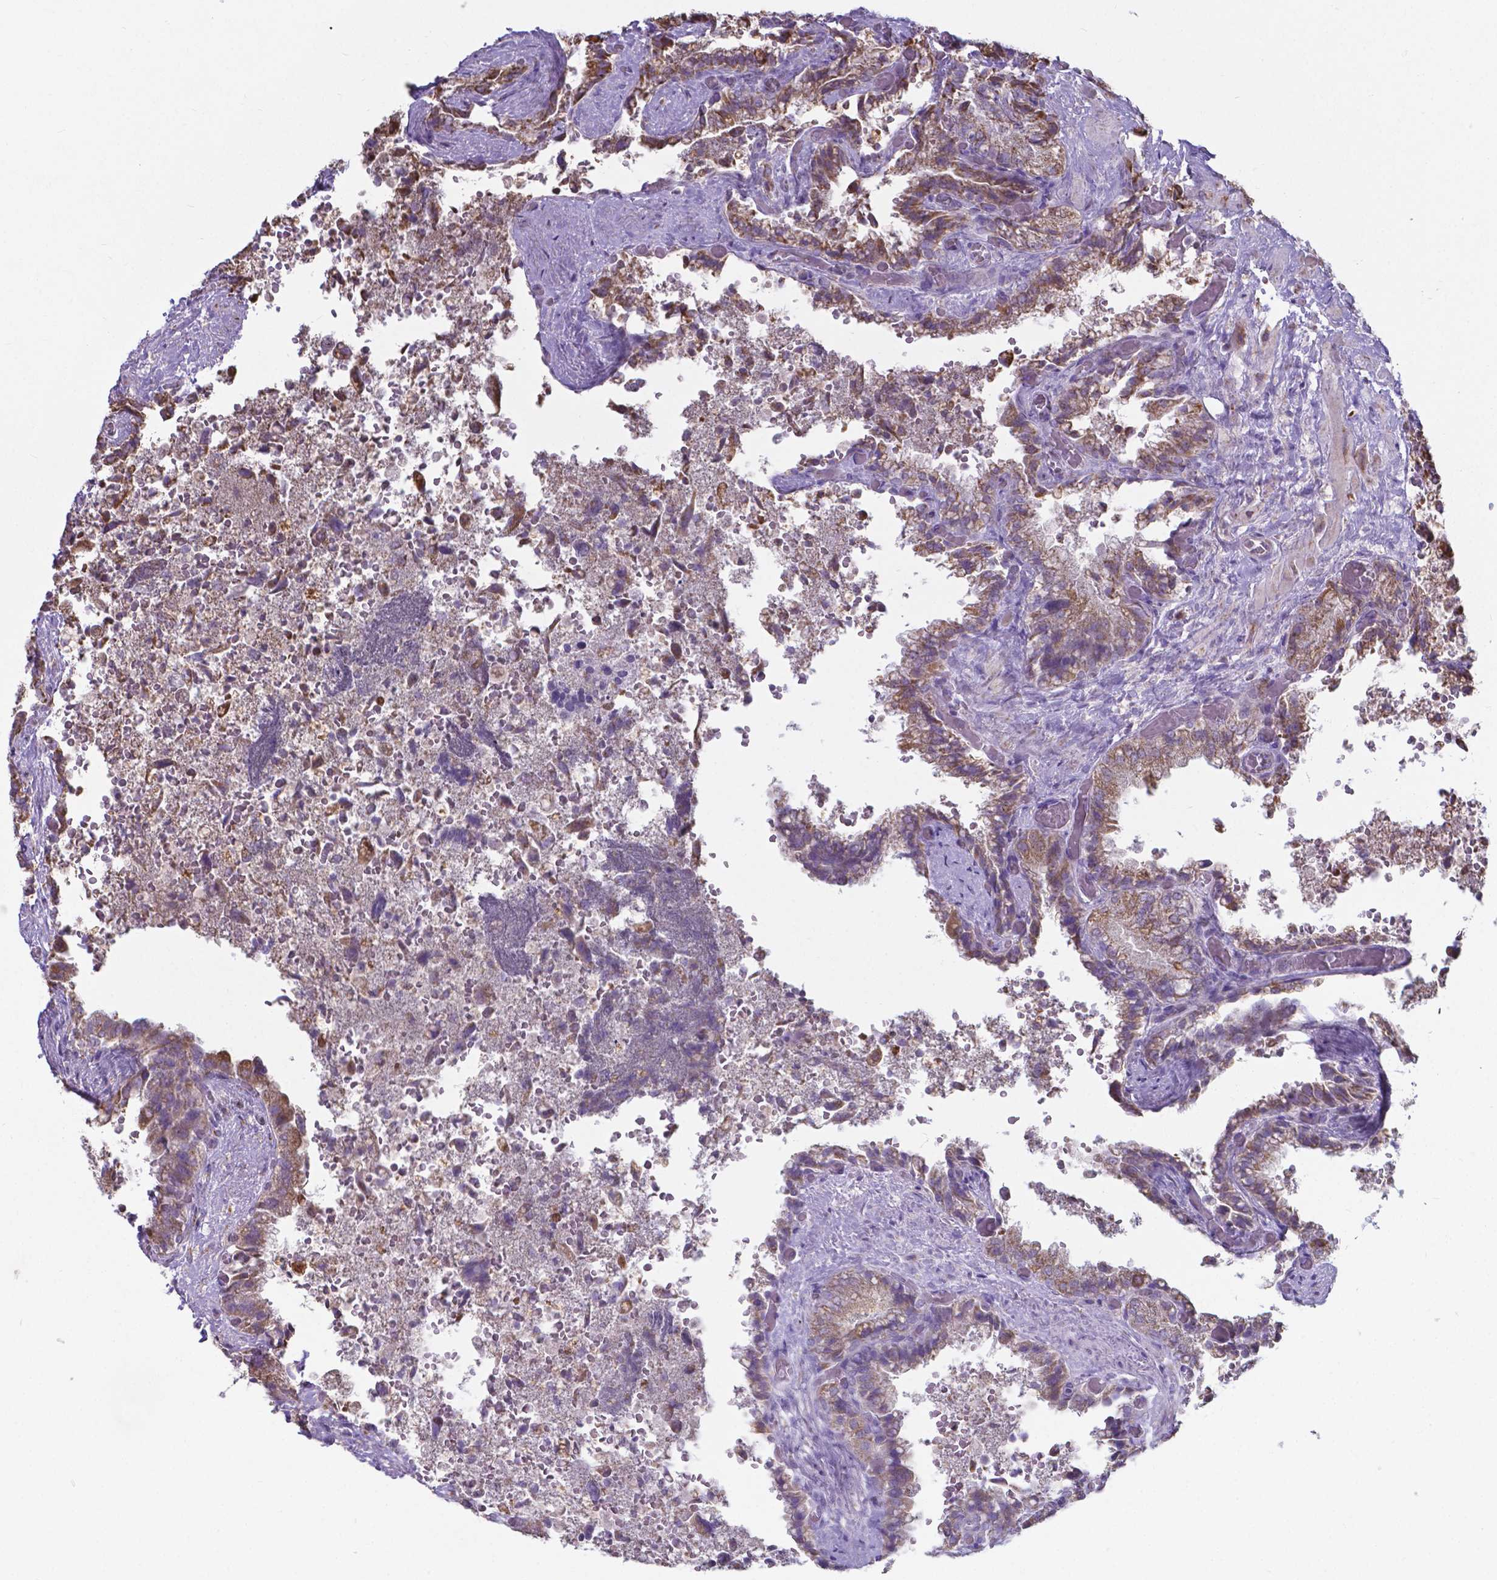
{"staining": {"intensity": "moderate", "quantity": "25%-75%", "location": "cytoplasmic/membranous"}, "tissue": "seminal vesicle", "cell_type": "Glandular cells", "image_type": "normal", "snomed": [{"axis": "morphology", "description": "Normal tissue, NOS"}, {"axis": "topography", "description": "Seminal veicle"}], "caption": "Seminal vesicle stained with a brown dye exhibits moderate cytoplasmic/membranous positive positivity in about 25%-75% of glandular cells.", "gene": "FAM114A1", "patient": {"sex": "male", "age": 57}}